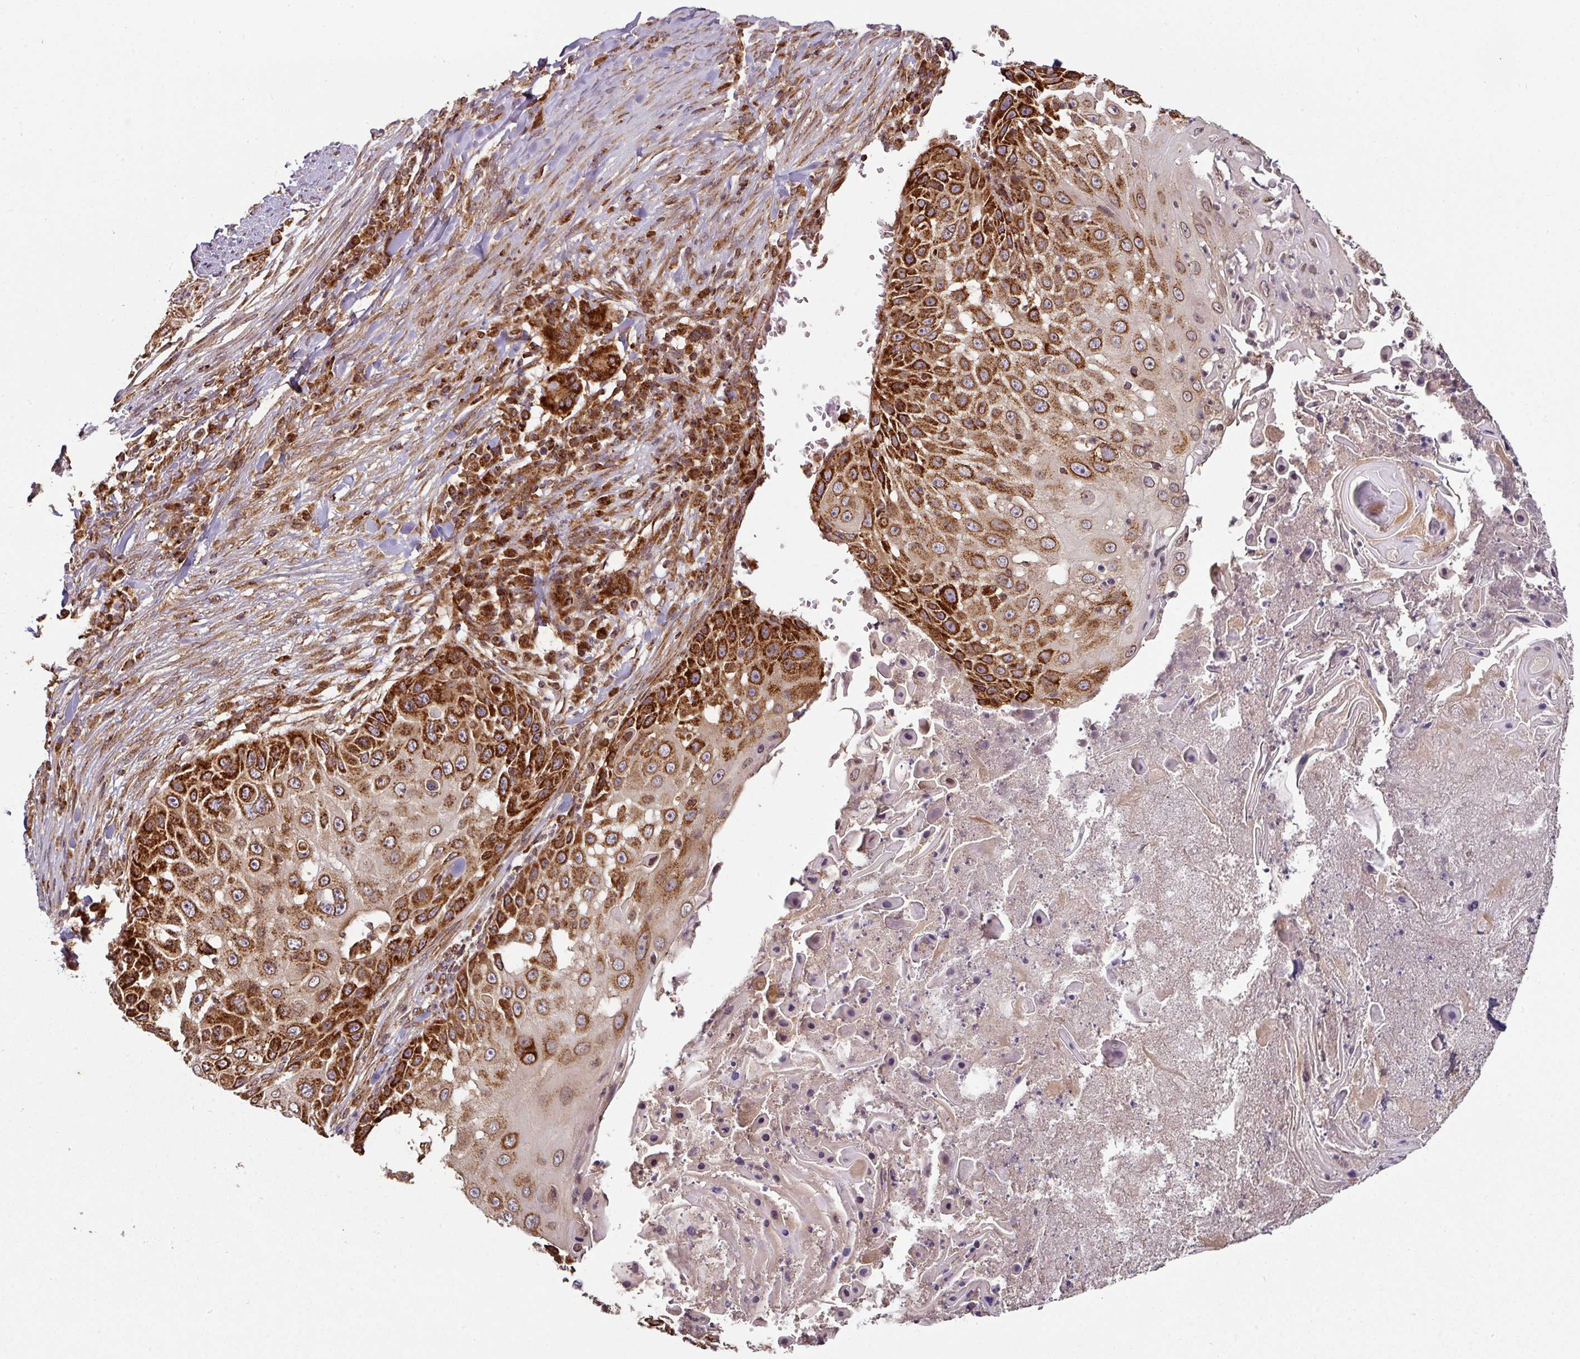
{"staining": {"intensity": "strong", "quantity": ">75%", "location": "cytoplasmic/membranous"}, "tissue": "skin cancer", "cell_type": "Tumor cells", "image_type": "cancer", "snomed": [{"axis": "morphology", "description": "Squamous cell carcinoma, NOS"}, {"axis": "topography", "description": "Skin"}], "caption": "Protein expression analysis of skin cancer (squamous cell carcinoma) displays strong cytoplasmic/membranous positivity in approximately >75% of tumor cells.", "gene": "TRAP1", "patient": {"sex": "female", "age": 44}}